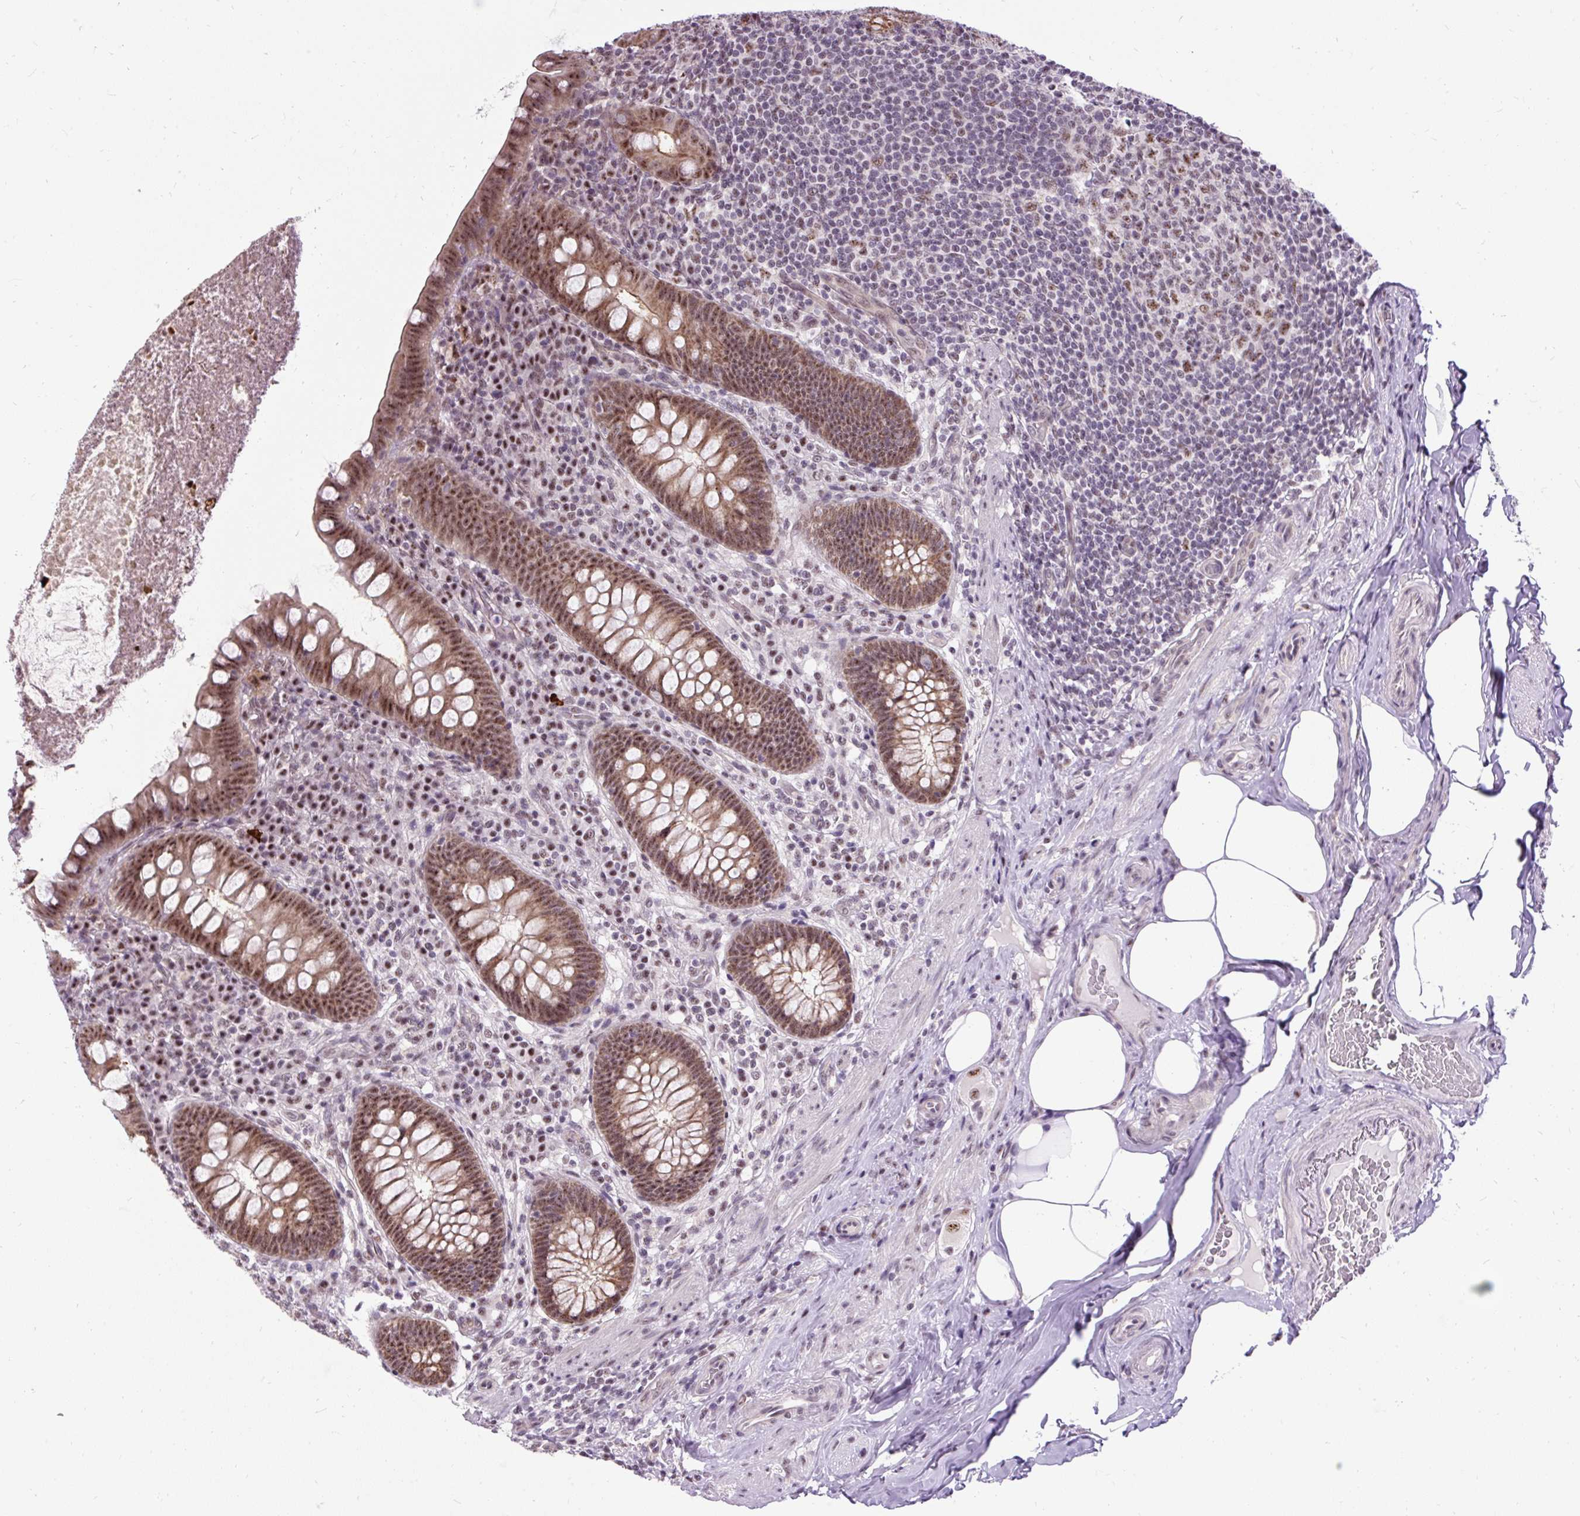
{"staining": {"intensity": "moderate", "quantity": ">75%", "location": "cytoplasmic/membranous,nuclear"}, "tissue": "appendix", "cell_type": "Glandular cells", "image_type": "normal", "snomed": [{"axis": "morphology", "description": "Normal tissue, NOS"}, {"axis": "topography", "description": "Appendix"}], "caption": "Protein staining of unremarkable appendix reveals moderate cytoplasmic/membranous,nuclear expression in about >75% of glandular cells. (brown staining indicates protein expression, while blue staining denotes nuclei).", "gene": "SMC5", "patient": {"sex": "male", "age": 71}}